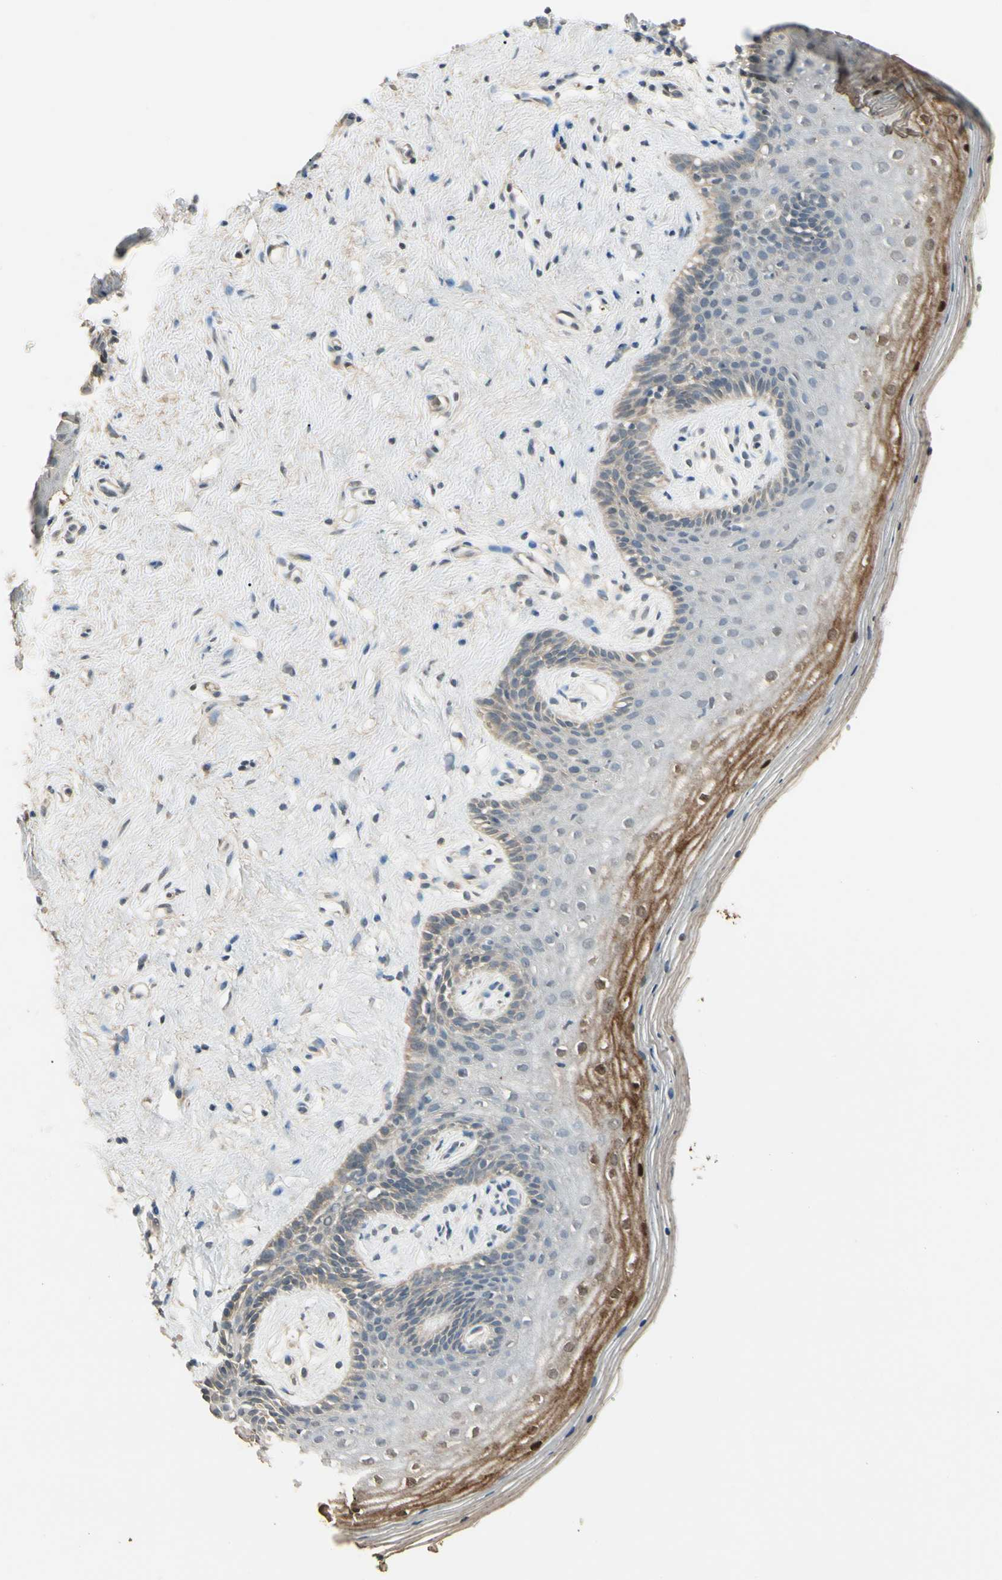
{"staining": {"intensity": "strong", "quantity": "25%-75%", "location": "cytoplasmic/membranous,nuclear"}, "tissue": "vagina", "cell_type": "Squamous epithelial cells", "image_type": "normal", "snomed": [{"axis": "morphology", "description": "Normal tissue, NOS"}, {"axis": "topography", "description": "Vagina"}], "caption": "Human vagina stained with a brown dye displays strong cytoplasmic/membranous,nuclear positive staining in approximately 25%-75% of squamous epithelial cells.", "gene": "SGCA", "patient": {"sex": "female", "age": 44}}